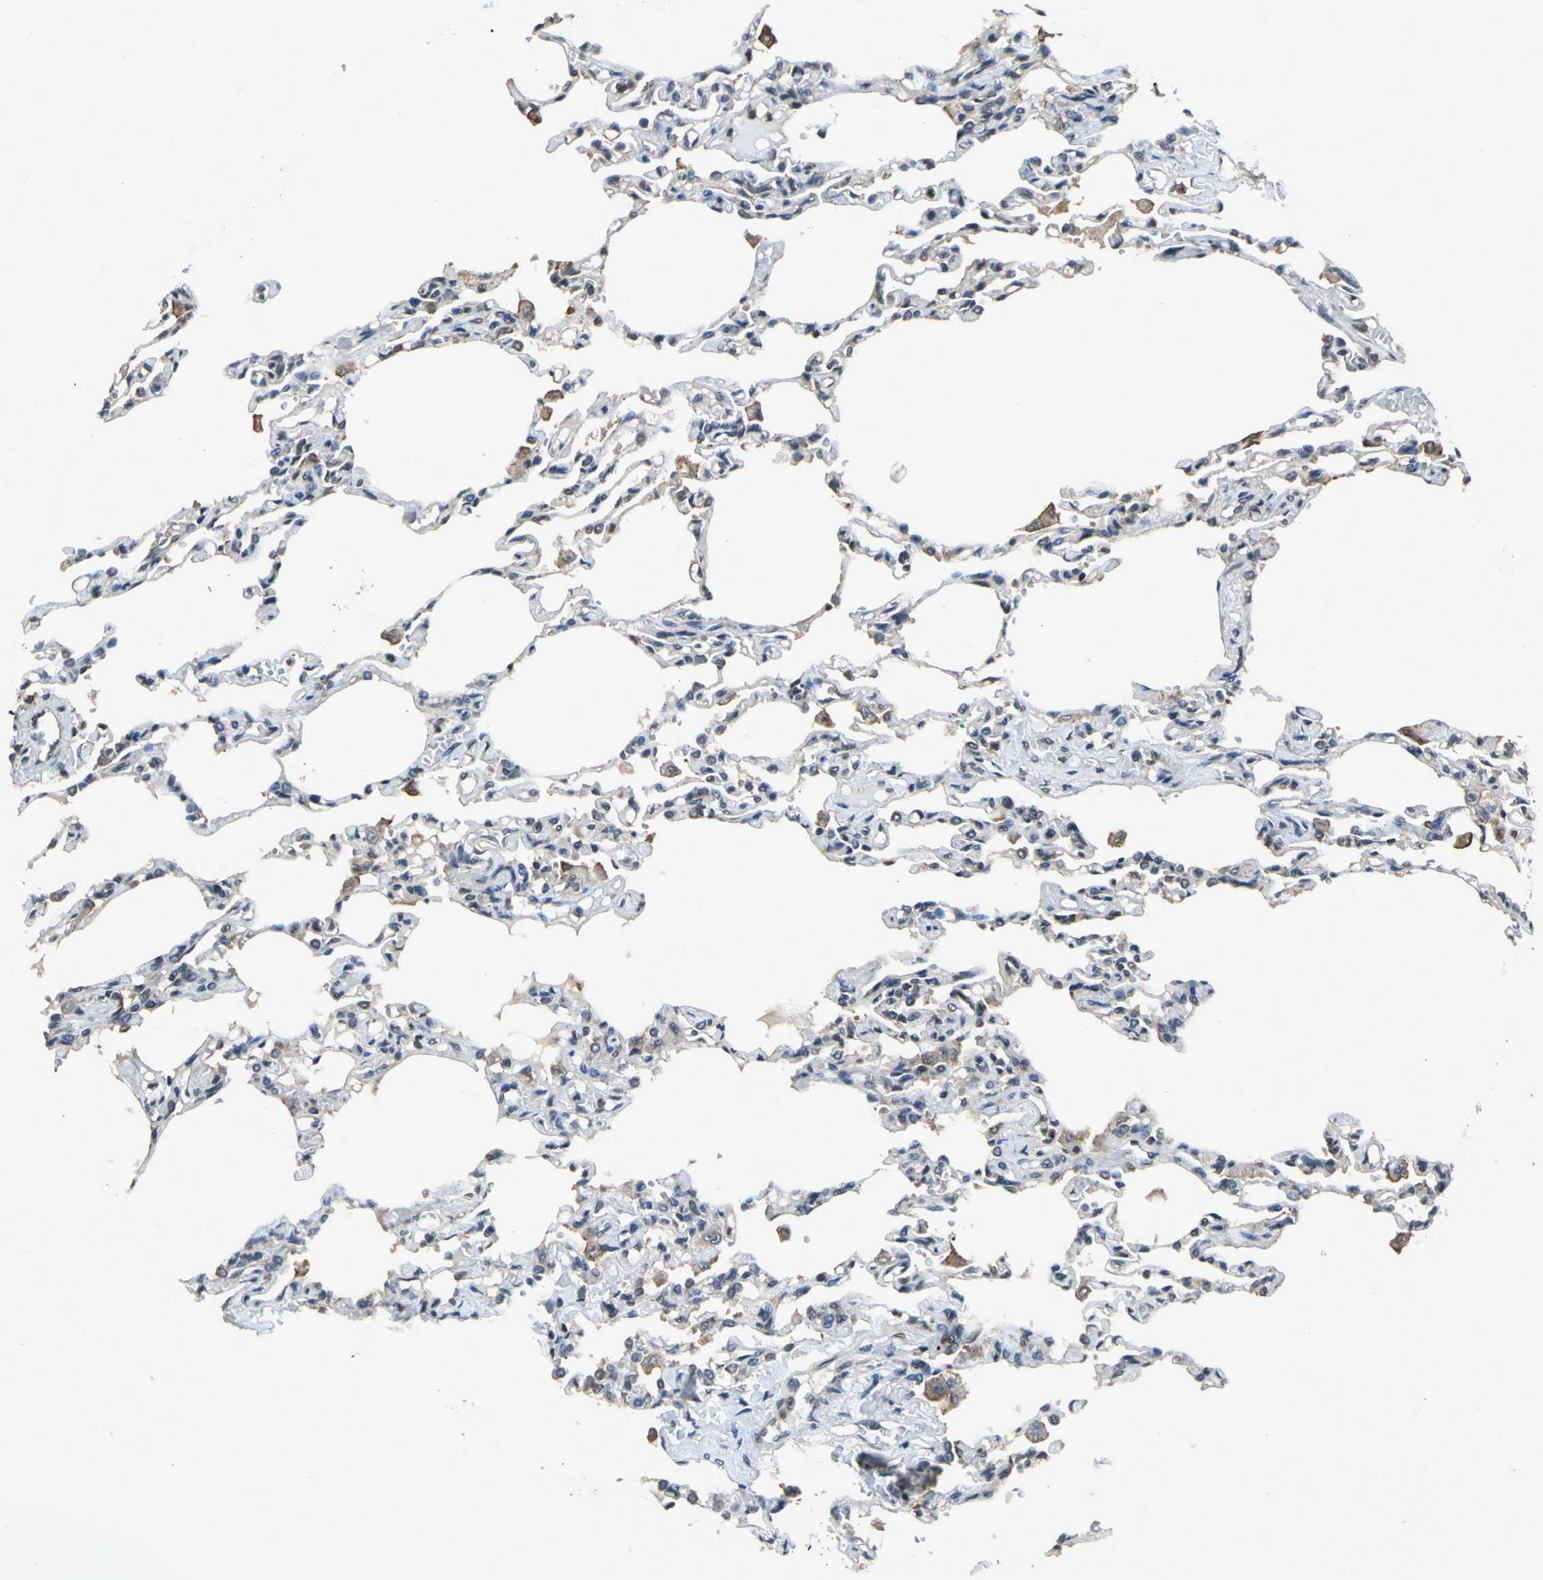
{"staining": {"intensity": "moderate", "quantity": ">75%", "location": "nuclear"}, "tissue": "lung", "cell_type": "Alveolar cells", "image_type": "normal", "snomed": [{"axis": "morphology", "description": "Normal tissue, NOS"}, {"axis": "topography", "description": "Lung"}], "caption": "Lung stained with DAB (3,3'-diaminobenzidine) immunohistochemistry reveals medium levels of moderate nuclear positivity in about >75% of alveolar cells. (IHC, brightfield microscopy, high magnification).", "gene": "EIF2B2", "patient": {"sex": "male", "age": 21}}